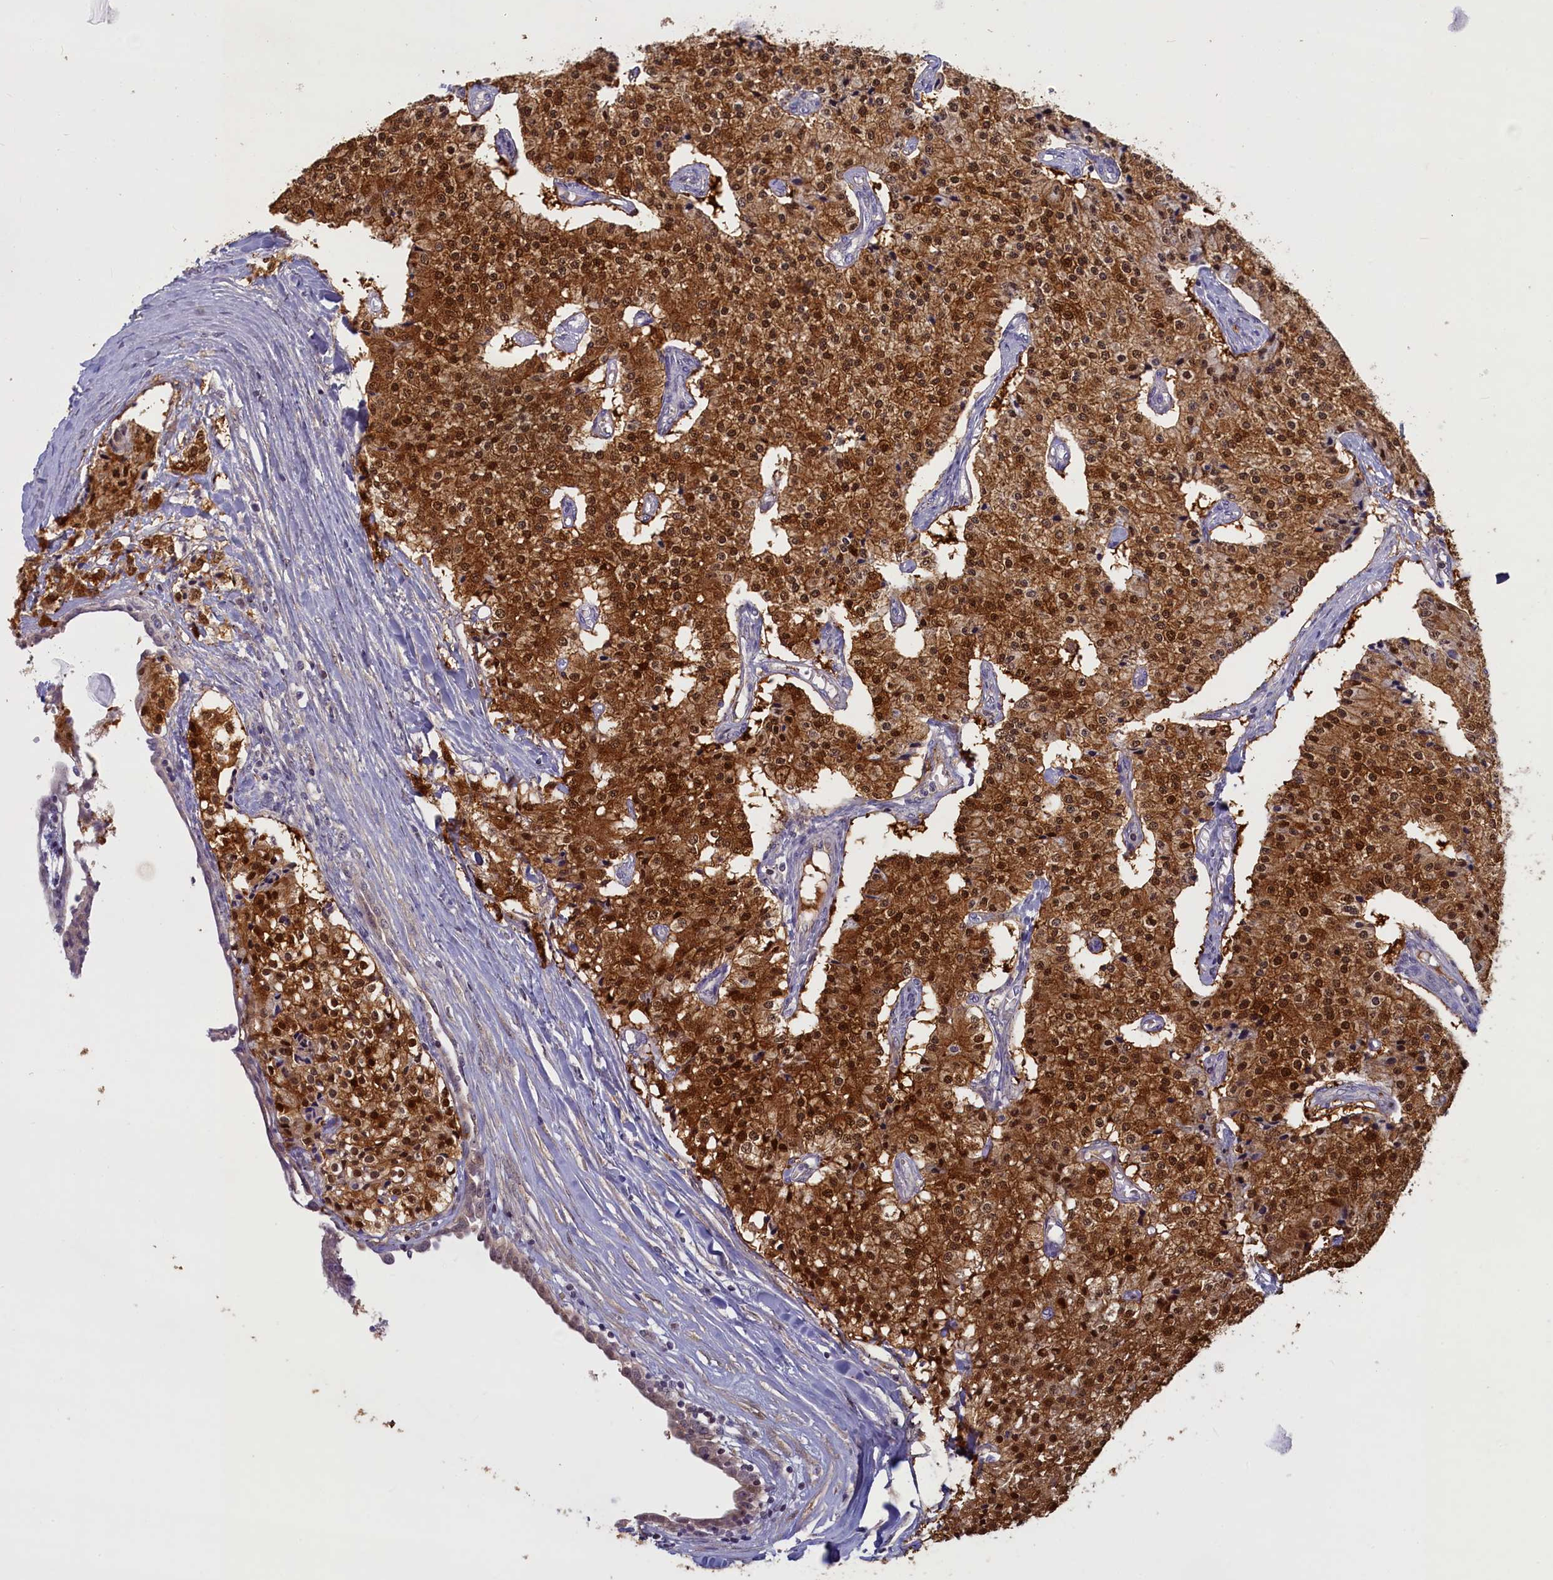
{"staining": {"intensity": "strong", "quantity": ">75%", "location": "cytoplasmic/membranous,nuclear"}, "tissue": "carcinoid", "cell_type": "Tumor cells", "image_type": "cancer", "snomed": [{"axis": "morphology", "description": "Carcinoid, malignant, NOS"}, {"axis": "topography", "description": "Colon"}], "caption": "Human carcinoid stained with a protein marker exhibits strong staining in tumor cells.", "gene": "UCHL3", "patient": {"sex": "female", "age": 52}}